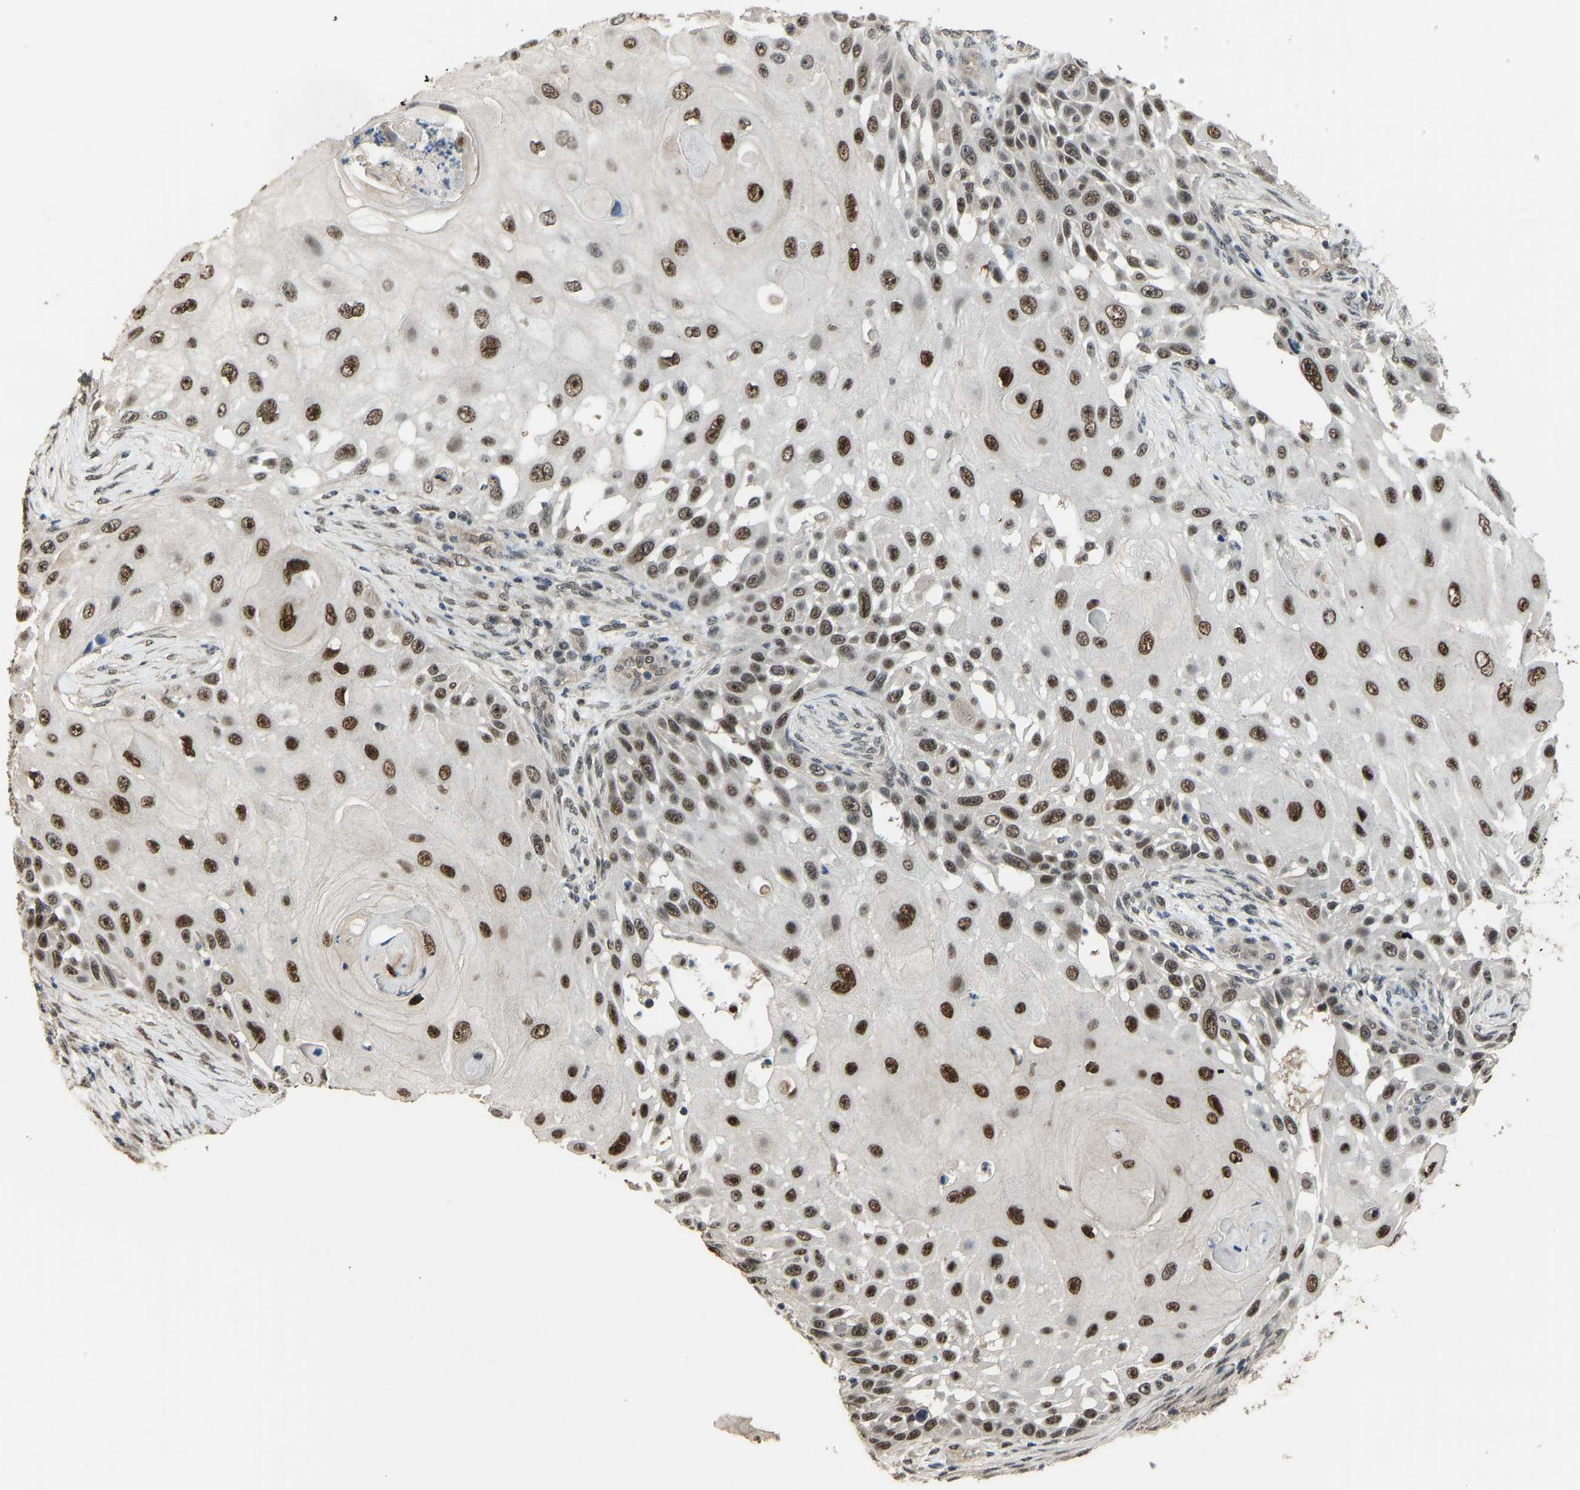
{"staining": {"intensity": "strong", "quantity": ">75%", "location": "nuclear"}, "tissue": "skin cancer", "cell_type": "Tumor cells", "image_type": "cancer", "snomed": [{"axis": "morphology", "description": "Squamous cell carcinoma, NOS"}, {"axis": "topography", "description": "Skin"}], "caption": "Immunohistochemistry (IHC) histopathology image of neoplastic tissue: skin cancer stained using immunohistochemistry shows high levels of strong protein expression localized specifically in the nuclear of tumor cells, appearing as a nuclear brown color.", "gene": "KPNA6", "patient": {"sex": "female", "age": 44}}